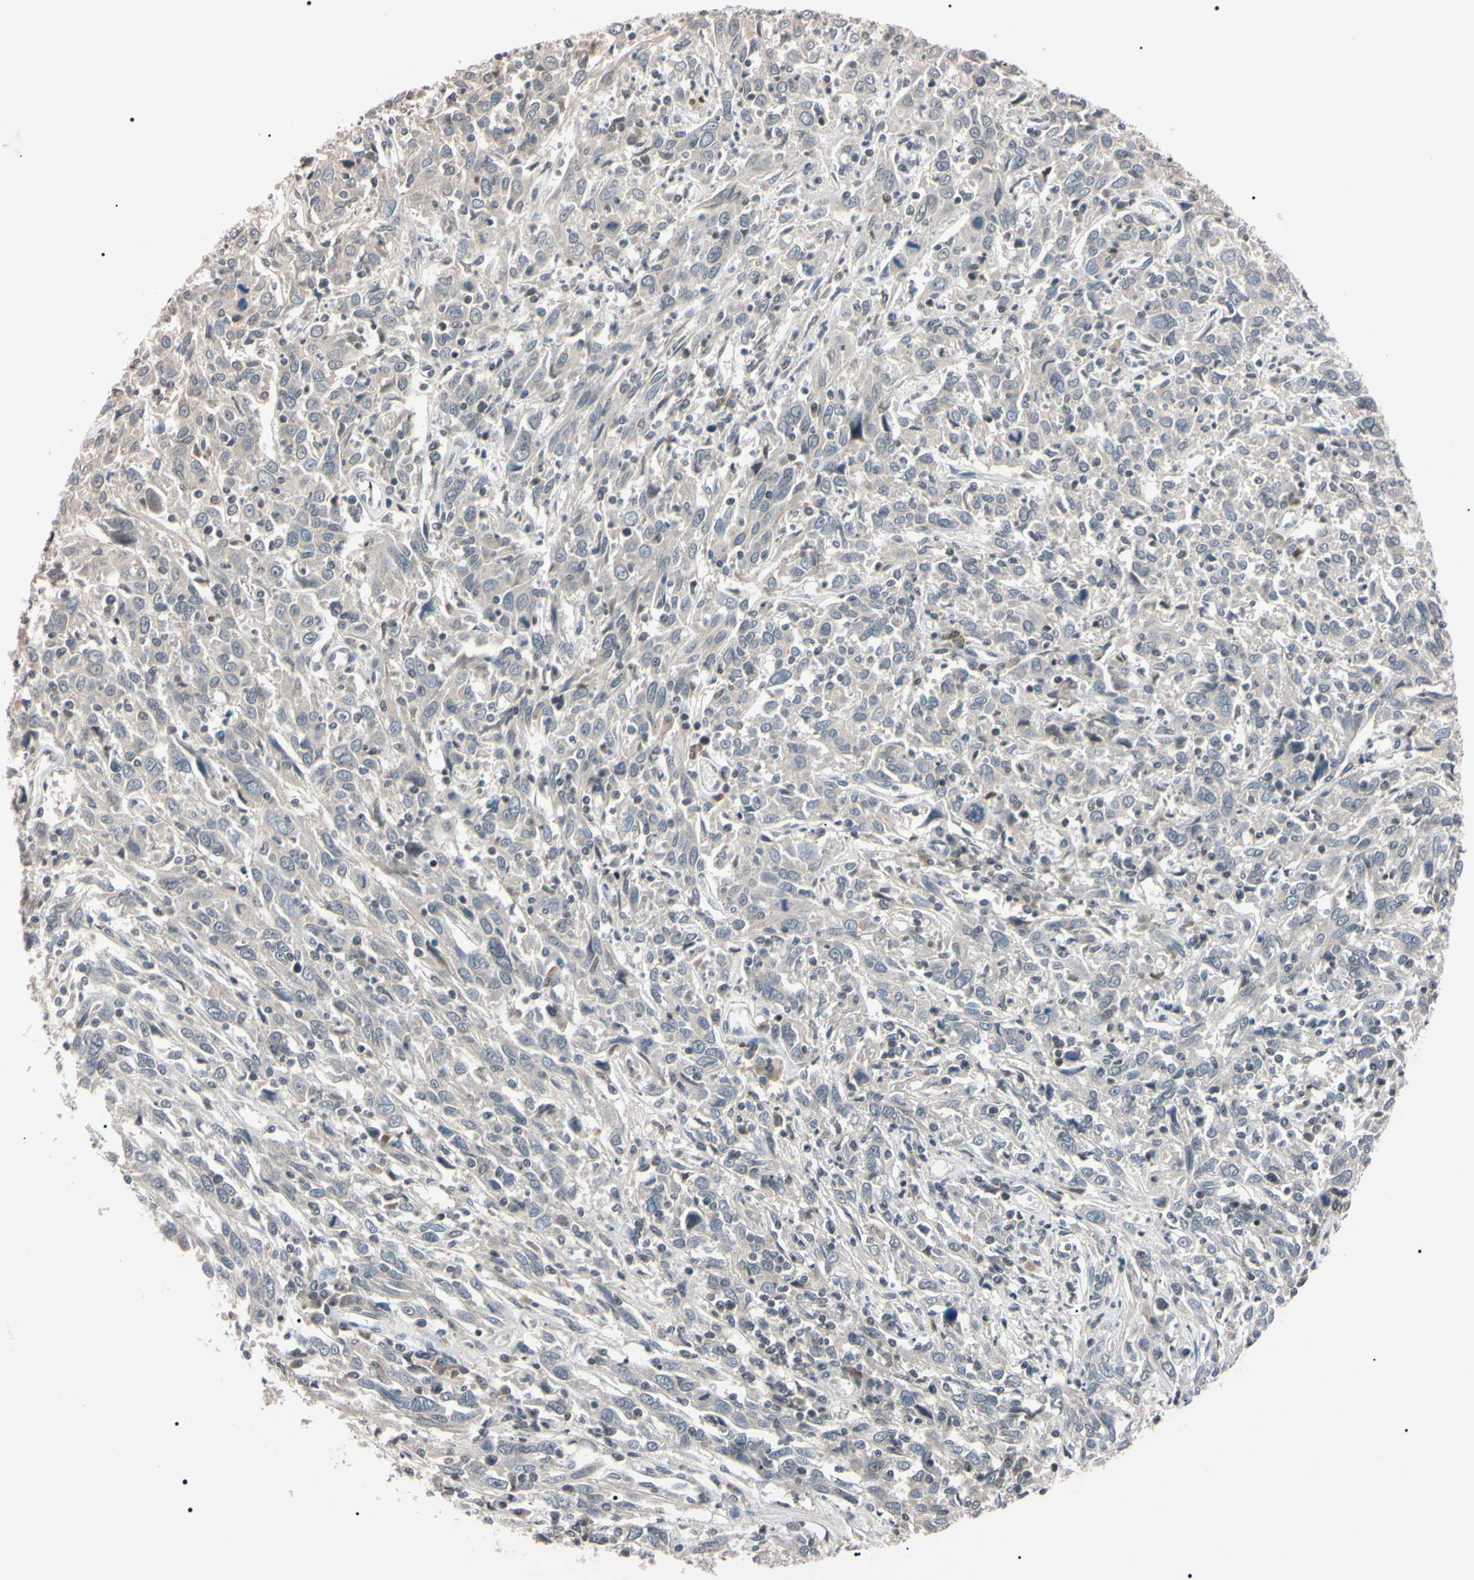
{"staining": {"intensity": "negative", "quantity": "none", "location": "none"}, "tissue": "cervical cancer", "cell_type": "Tumor cells", "image_type": "cancer", "snomed": [{"axis": "morphology", "description": "Squamous cell carcinoma, NOS"}, {"axis": "topography", "description": "Cervix"}], "caption": "A high-resolution histopathology image shows IHC staining of cervical squamous cell carcinoma, which displays no significant positivity in tumor cells.", "gene": "YY1", "patient": {"sex": "female", "age": 46}}